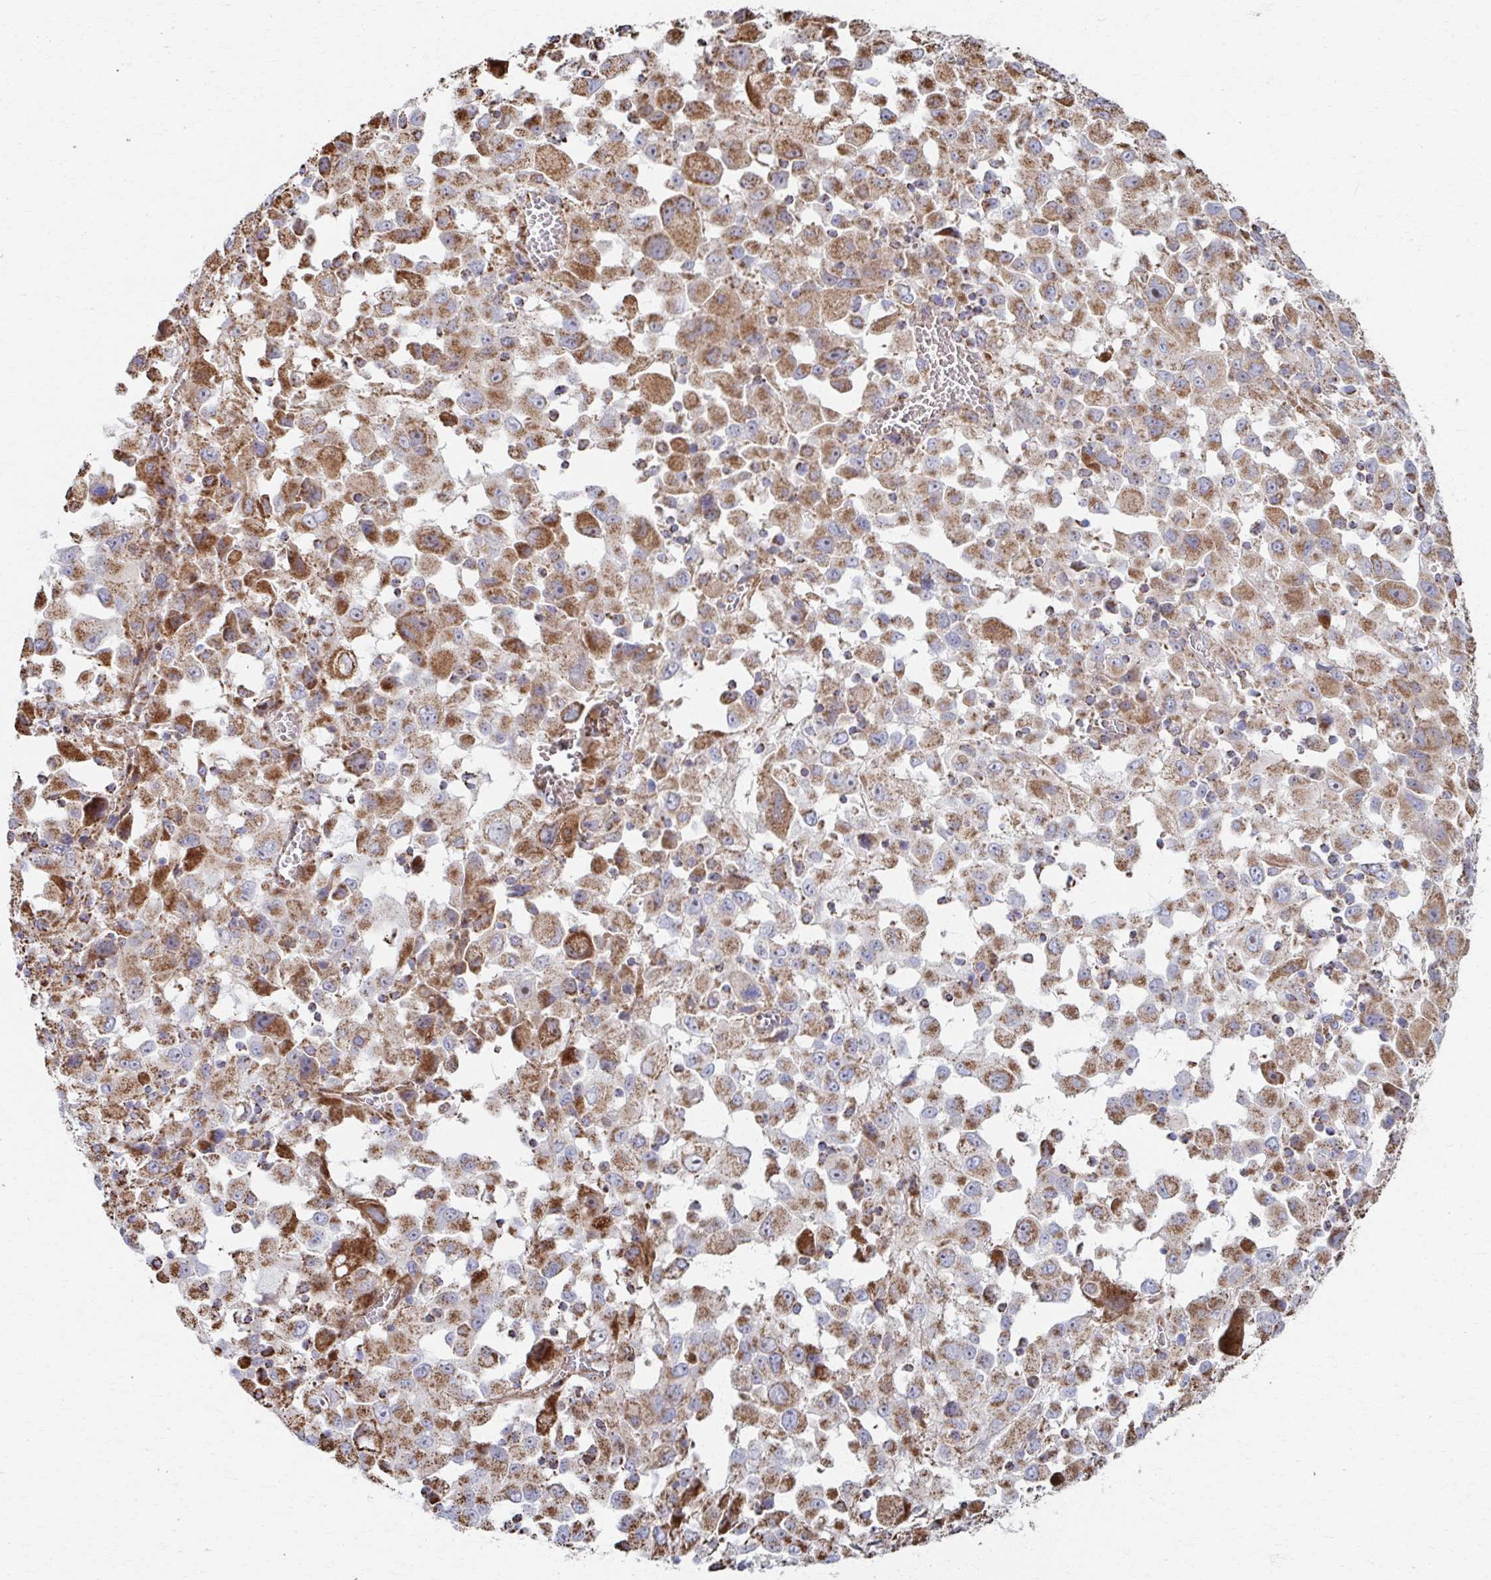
{"staining": {"intensity": "moderate", "quantity": ">75%", "location": "cytoplasmic/membranous"}, "tissue": "melanoma", "cell_type": "Tumor cells", "image_type": "cancer", "snomed": [{"axis": "morphology", "description": "Malignant melanoma, Metastatic site"}, {"axis": "topography", "description": "Soft tissue"}], "caption": "Moderate cytoplasmic/membranous protein expression is present in about >75% of tumor cells in malignant melanoma (metastatic site). The staining was performed using DAB to visualize the protein expression in brown, while the nuclei were stained in blue with hematoxylin (Magnification: 20x).", "gene": "SAT1", "patient": {"sex": "male", "age": 50}}